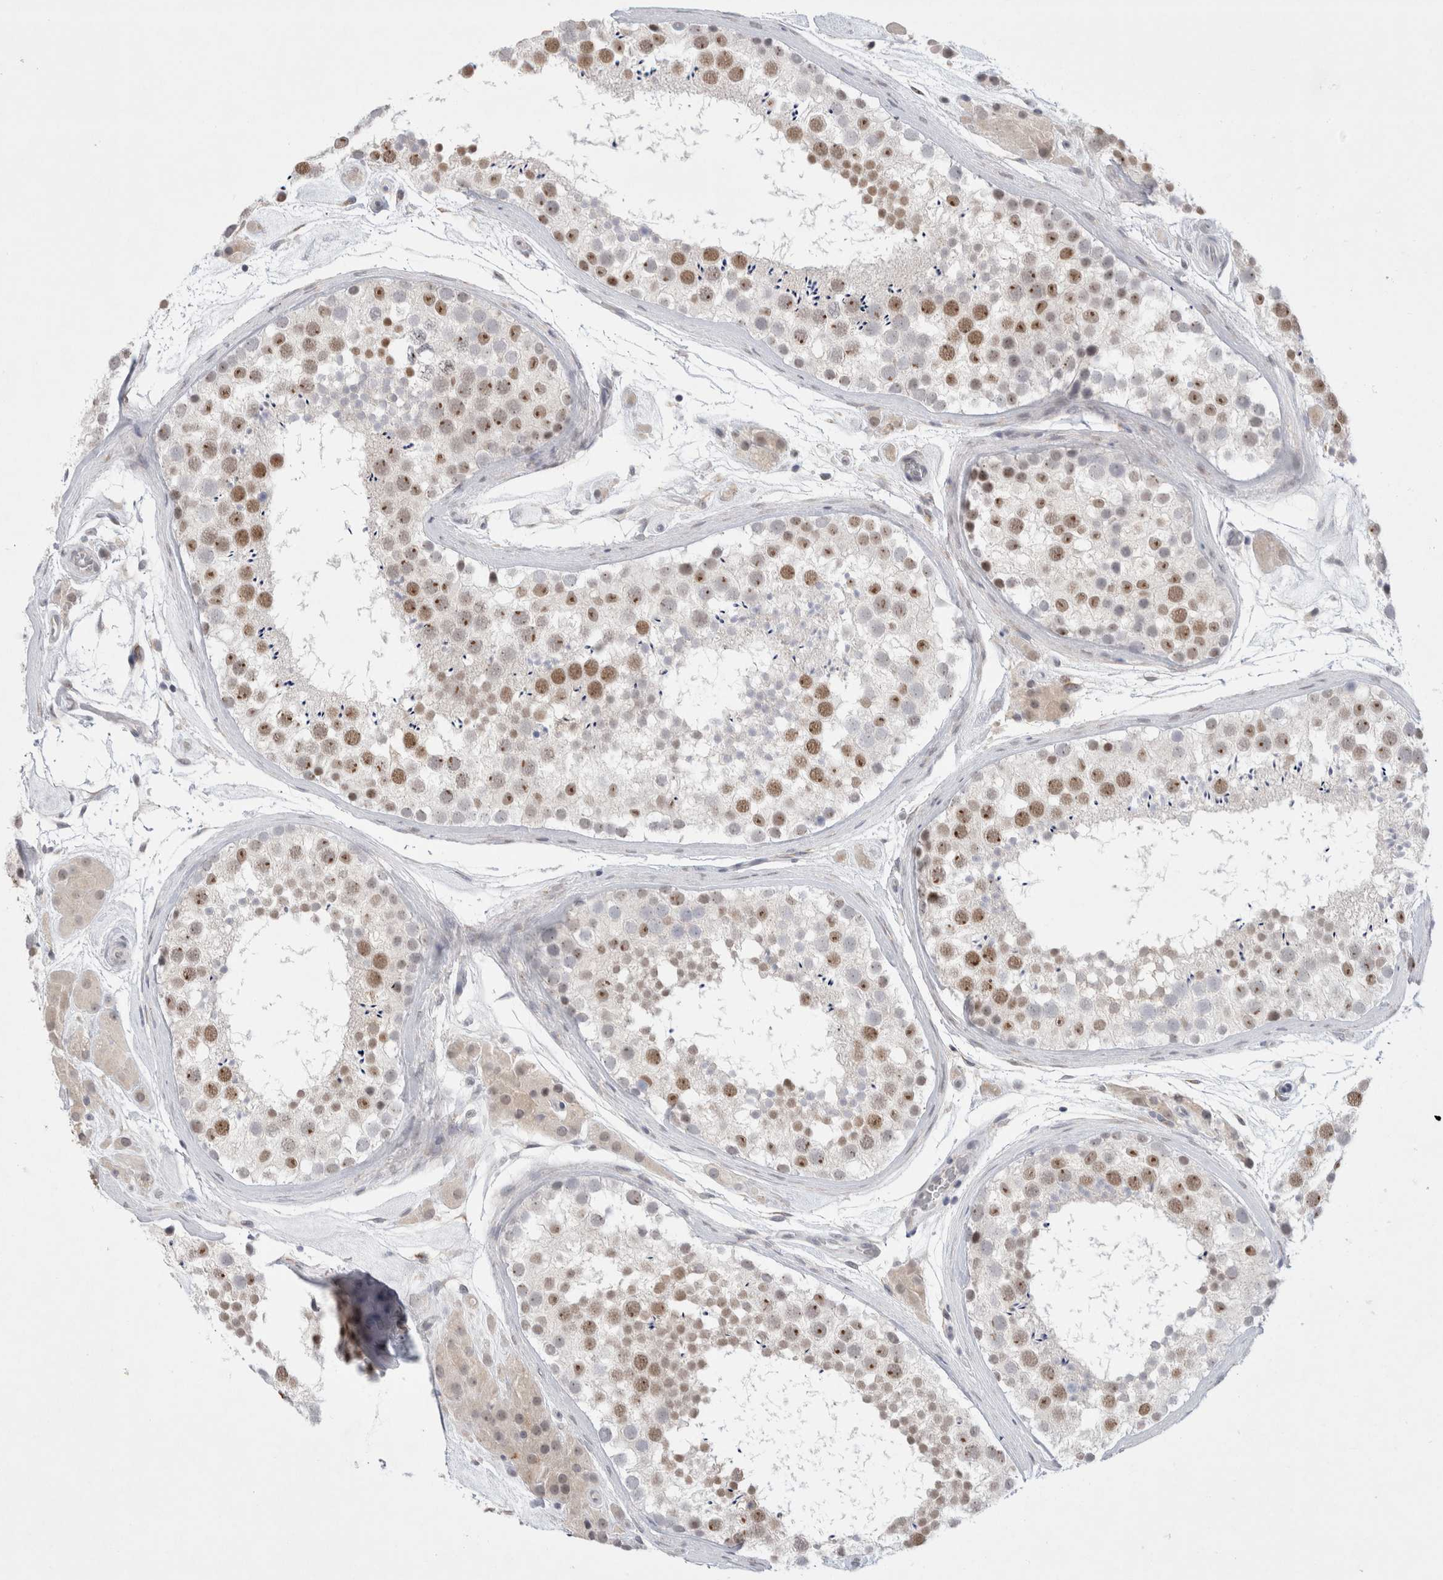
{"staining": {"intensity": "moderate", "quantity": ">75%", "location": "nuclear"}, "tissue": "testis", "cell_type": "Cells in seminiferous ducts", "image_type": "normal", "snomed": [{"axis": "morphology", "description": "Normal tissue, NOS"}, {"axis": "topography", "description": "Testis"}], "caption": "Immunohistochemical staining of benign human testis reveals moderate nuclear protein staining in approximately >75% of cells in seminiferous ducts. The staining was performed using DAB, with brown indicating positive protein expression. Nuclei are stained blue with hematoxylin.", "gene": "TRMT1L", "patient": {"sex": "male", "age": 46}}